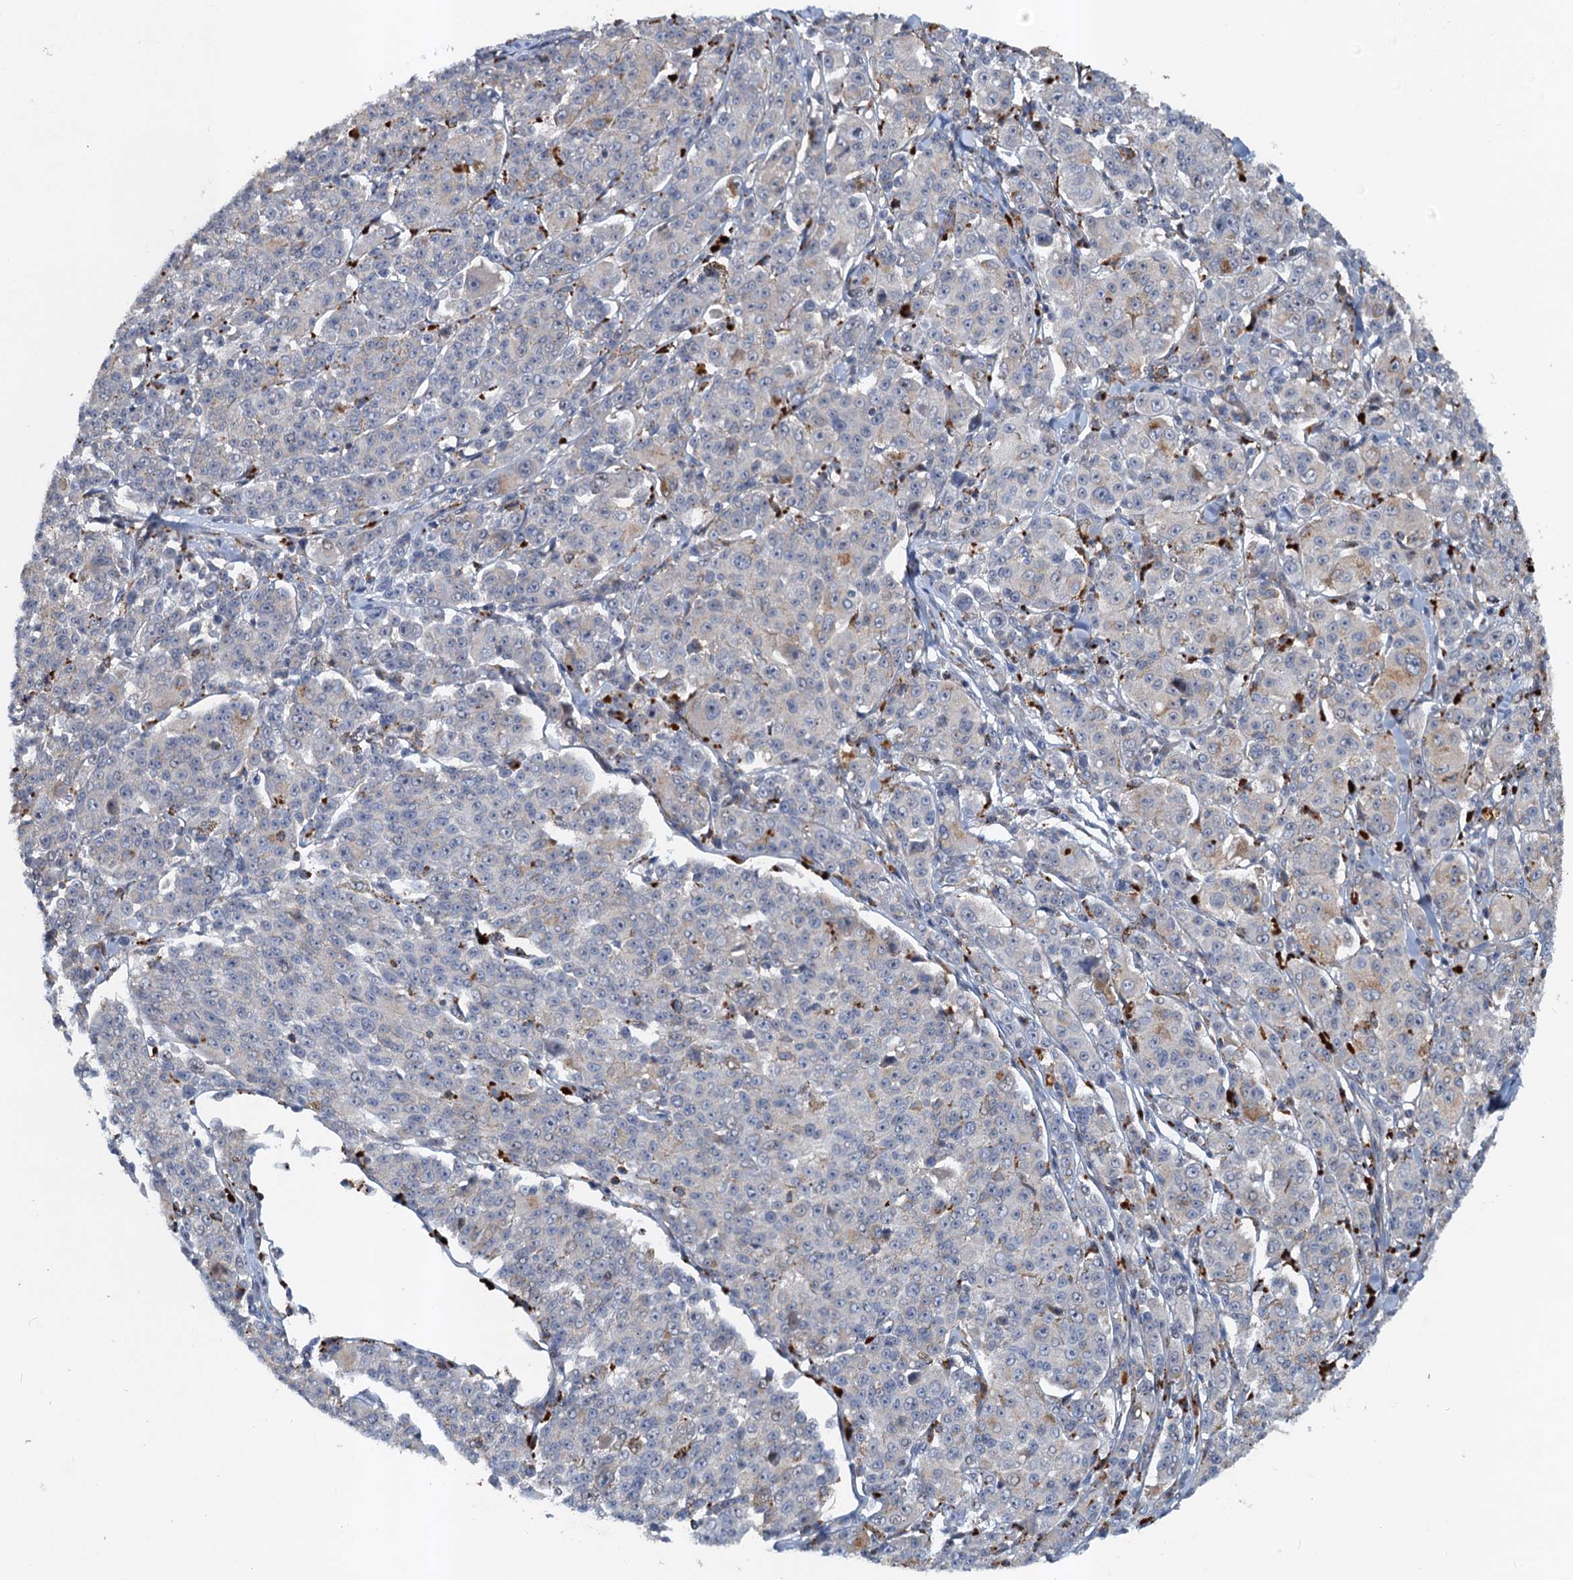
{"staining": {"intensity": "negative", "quantity": "none", "location": "none"}, "tissue": "melanoma", "cell_type": "Tumor cells", "image_type": "cancer", "snomed": [{"axis": "morphology", "description": "Malignant melanoma, NOS"}, {"axis": "topography", "description": "Skin"}], "caption": "Tumor cells are negative for brown protein staining in malignant melanoma.", "gene": "NBEA", "patient": {"sex": "female", "age": 52}}